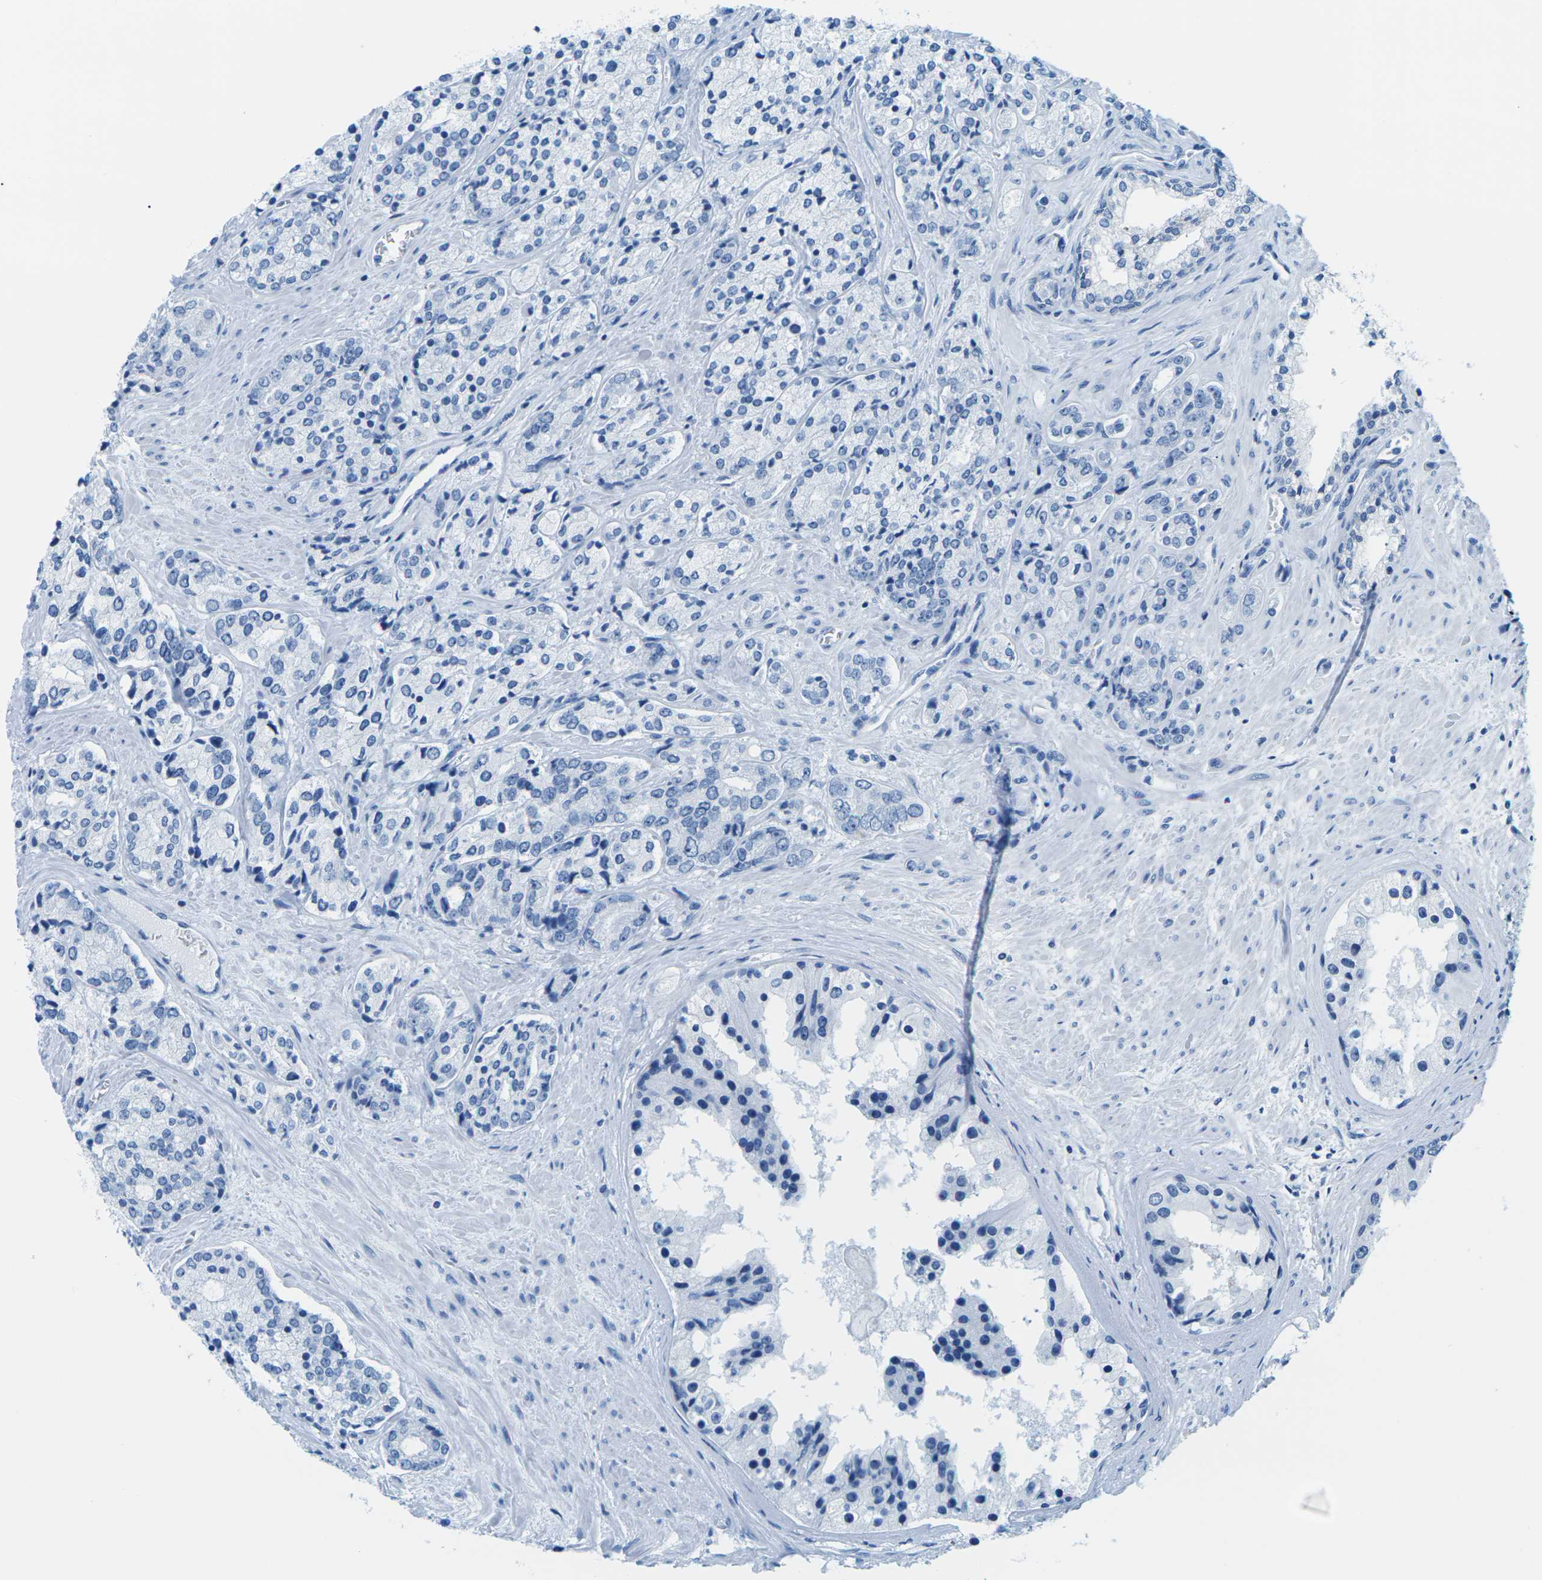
{"staining": {"intensity": "negative", "quantity": "none", "location": "none"}, "tissue": "prostate cancer", "cell_type": "Tumor cells", "image_type": "cancer", "snomed": [{"axis": "morphology", "description": "Adenocarcinoma, High grade"}, {"axis": "topography", "description": "Prostate"}], "caption": "Histopathology image shows no protein staining in tumor cells of adenocarcinoma (high-grade) (prostate) tissue. (Immunohistochemistry, brightfield microscopy, high magnification).", "gene": "SLC12A1", "patient": {"sex": "male", "age": 71}}